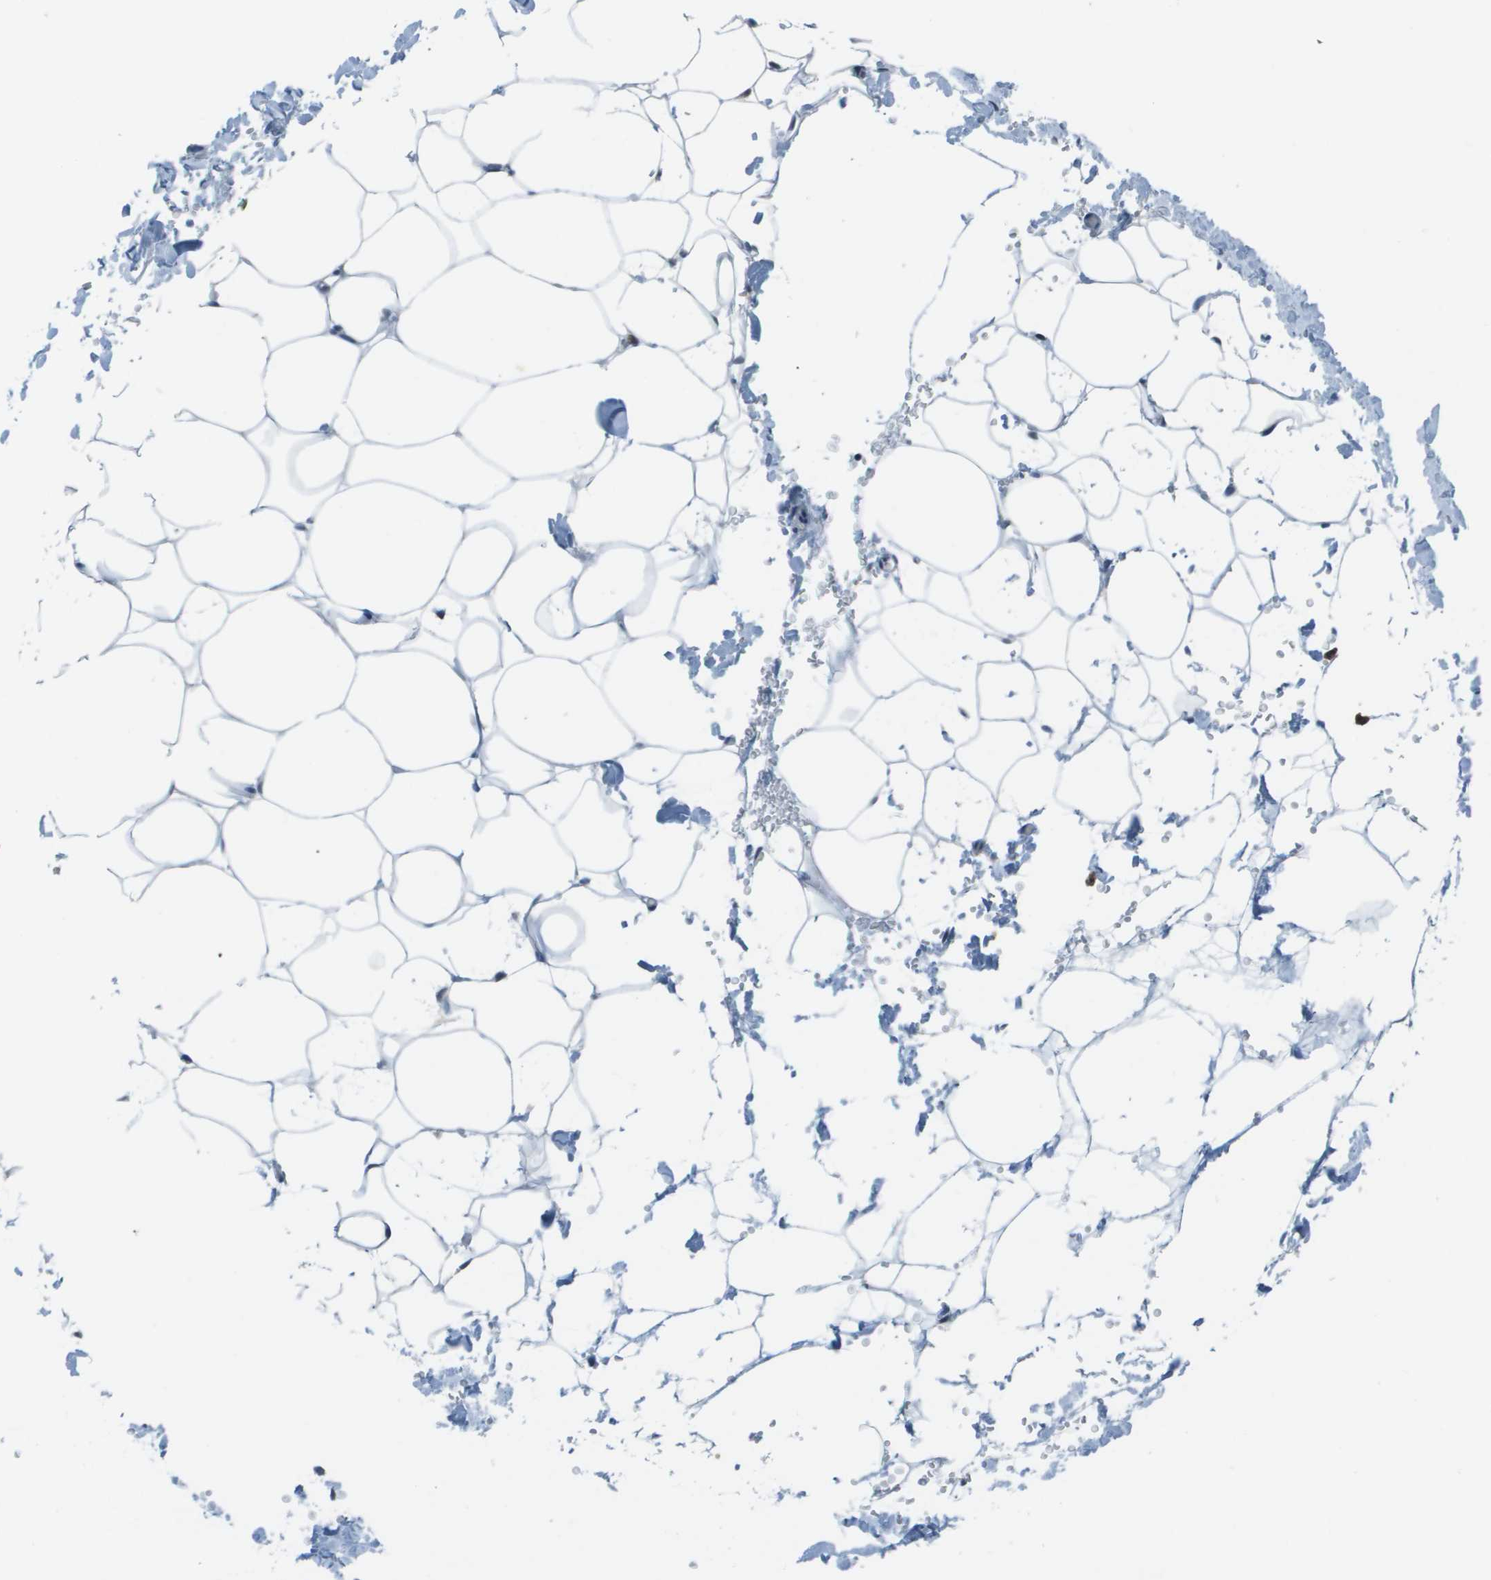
{"staining": {"intensity": "negative", "quantity": "none", "location": "none"}, "tissue": "adipose tissue", "cell_type": "Adipocytes", "image_type": "normal", "snomed": [{"axis": "morphology", "description": "Normal tissue, NOS"}, {"axis": "topography", "description": "Breast"}, {"axis": "topography", "description": "Adipose tissue"}], "caption": "Immunohistochemistry histopathology image of benign human adipose tissue stained for a protein (brown), which shows no staining in adipocytes.", "gene": "DEPDC1", "patient": {"sex": "female", "age": 25}}